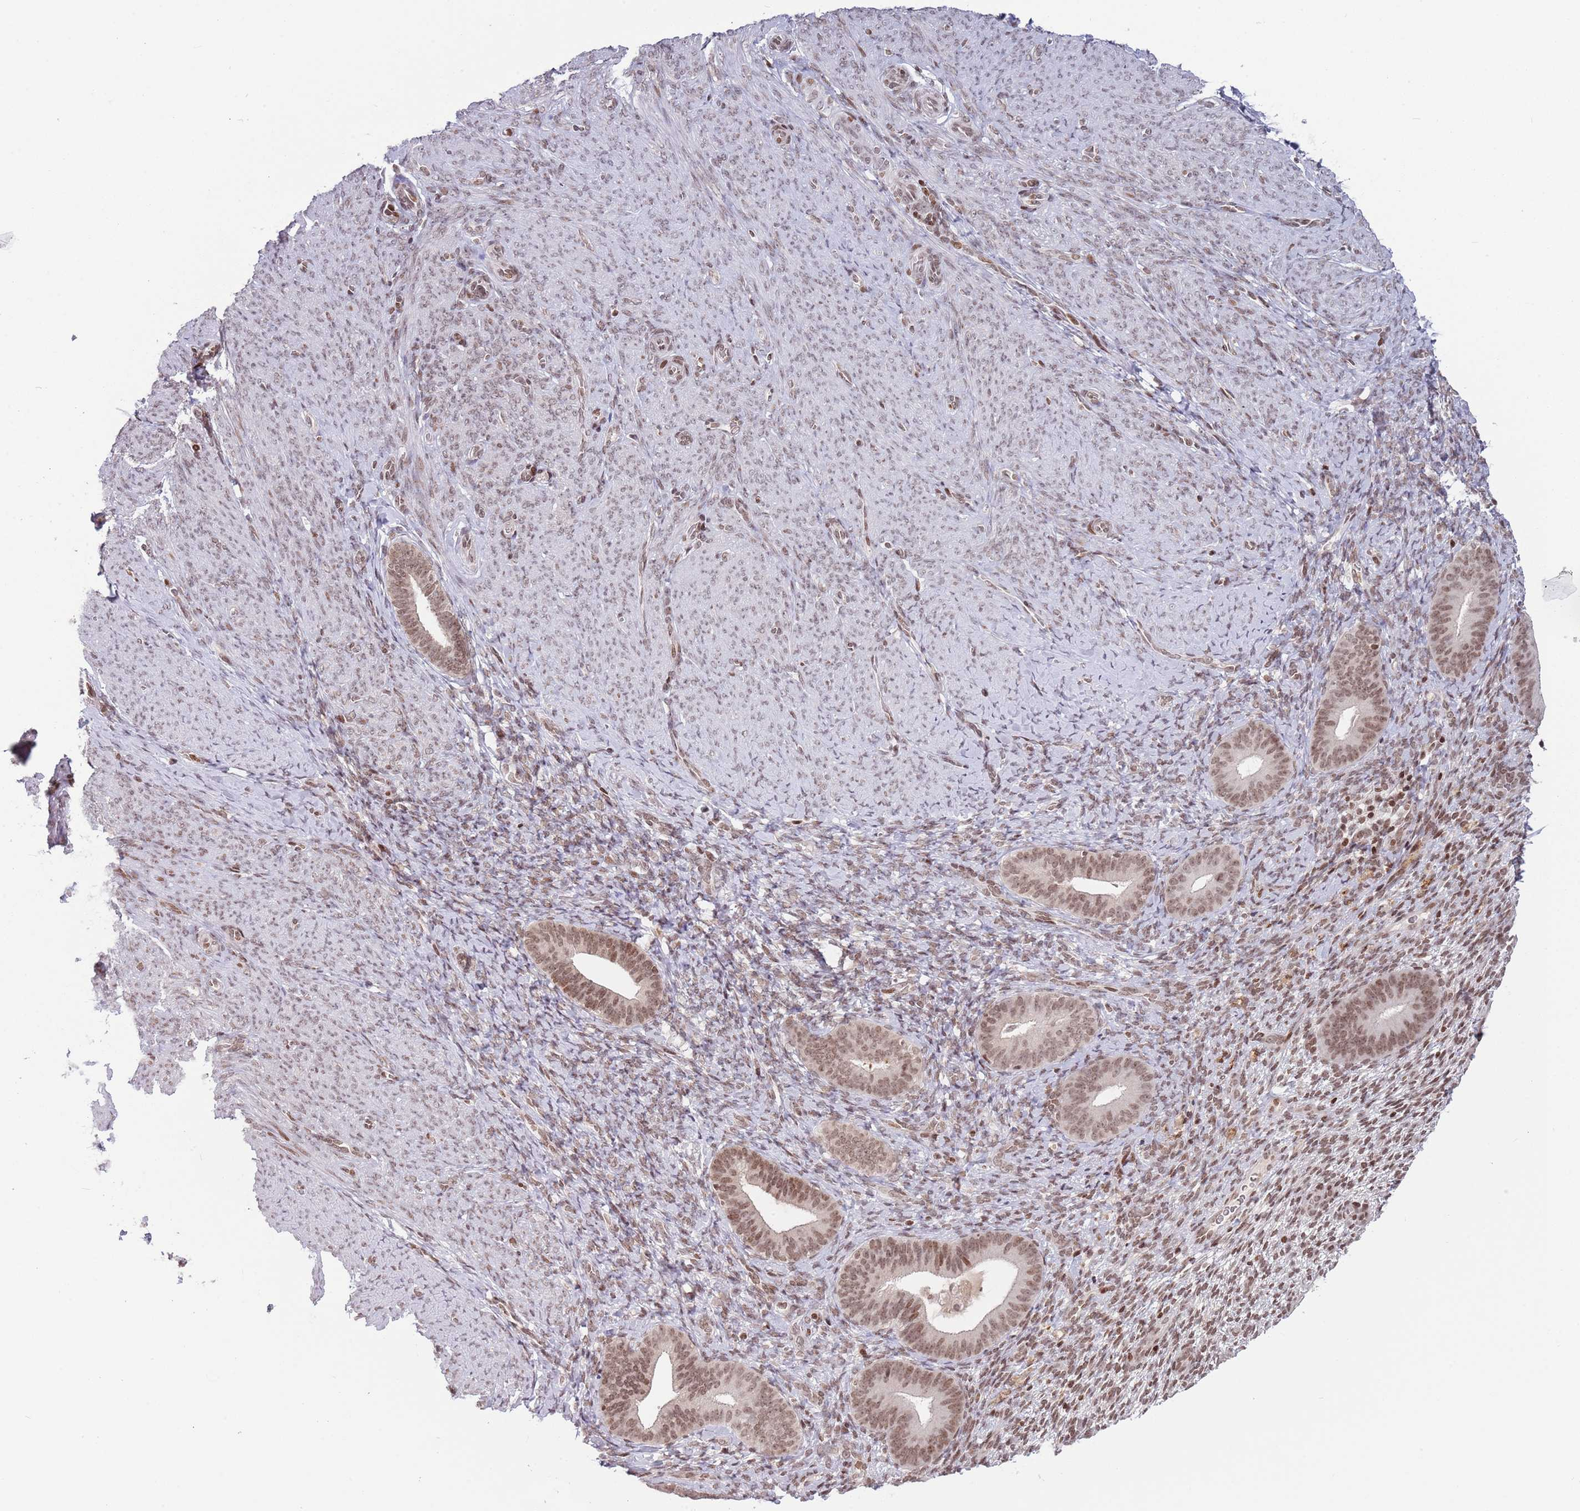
{"staining": {"intensity": "moderate", "quantity": "25%-75%", "location": "nuclear"}, "tissue": "endometrium", "cell_type": "Cells in endometrial stroma", "image_type": "normal", "snomed": [{"axis": "morphology", "description": "Normal tissue, NOS"}, {"axis": "topography", "description": "Endometrium"}], "caption": "Normal endometrium exhibits moderate nuclear staining in about 25%-75% of cells in endometrial stroma, visualized by immunohistochemistry.", "gene": "SH3RF3", "patient": {"sex": "female", "age": 65}}